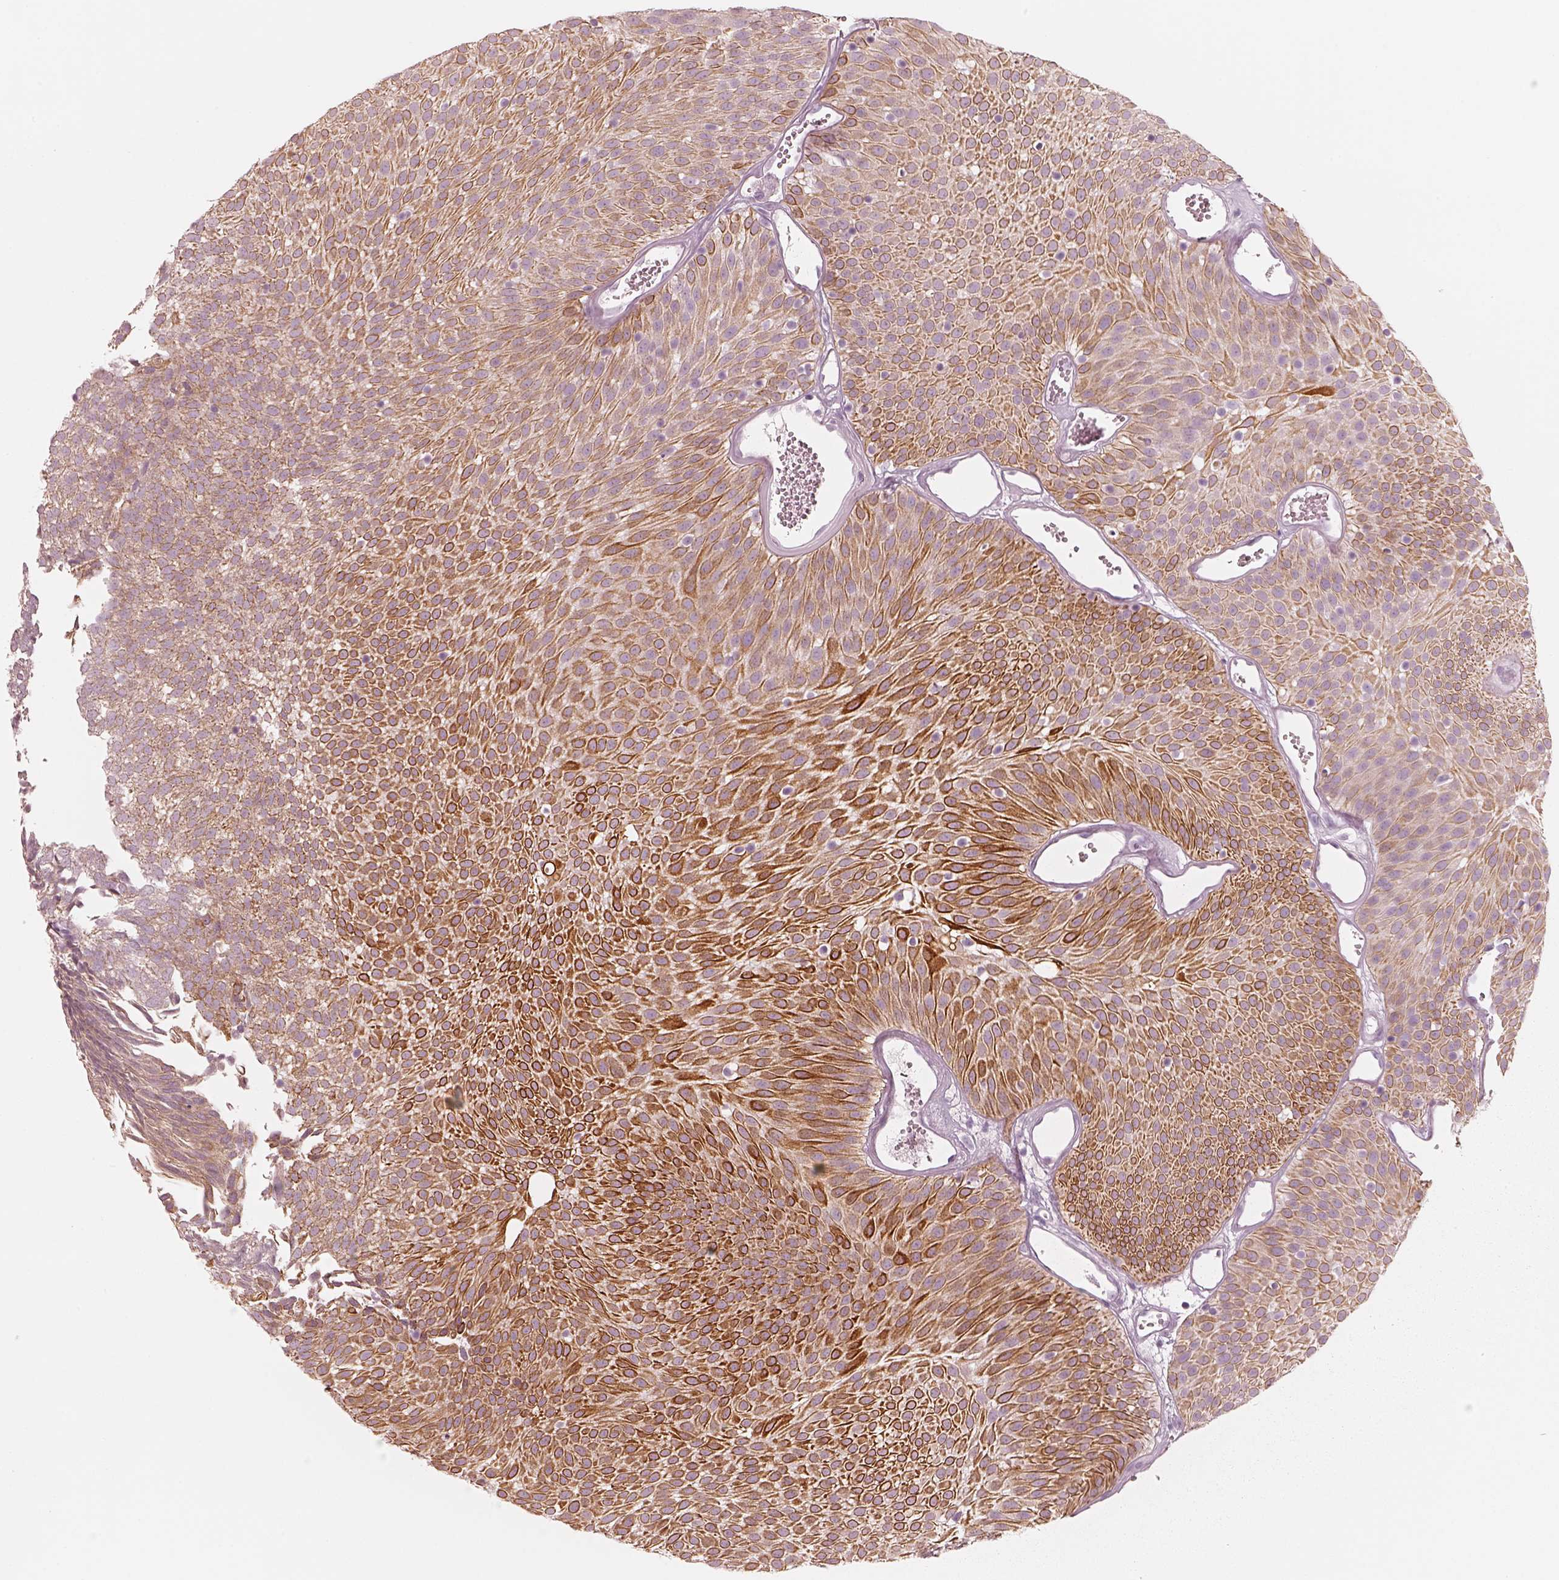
{"staining": {"intensity": "strong", "quantity": "25%-75%", "location": "cytoplasmic/membranous"}, "tissue": "urothelial cancer", "cell_type": "Tumor cells", "image_type": "cancer", "snomed": [{"axis": "morphology", "description": "Urothelial carcinoma, Low grade"}, {"axis": "topography", "description": "Urinary bladder"}], "caption": "Immunohistochemistry (IHC) micrograph of human urothelial carcinoma (low-grade) stained for a protein (brown), which shows high levels of strong cytoplasmic/membranous expression in approximately 25%-75% of tumor cells.", "gene": "PON3", "patient": {"sex": "male", "age": 52}}